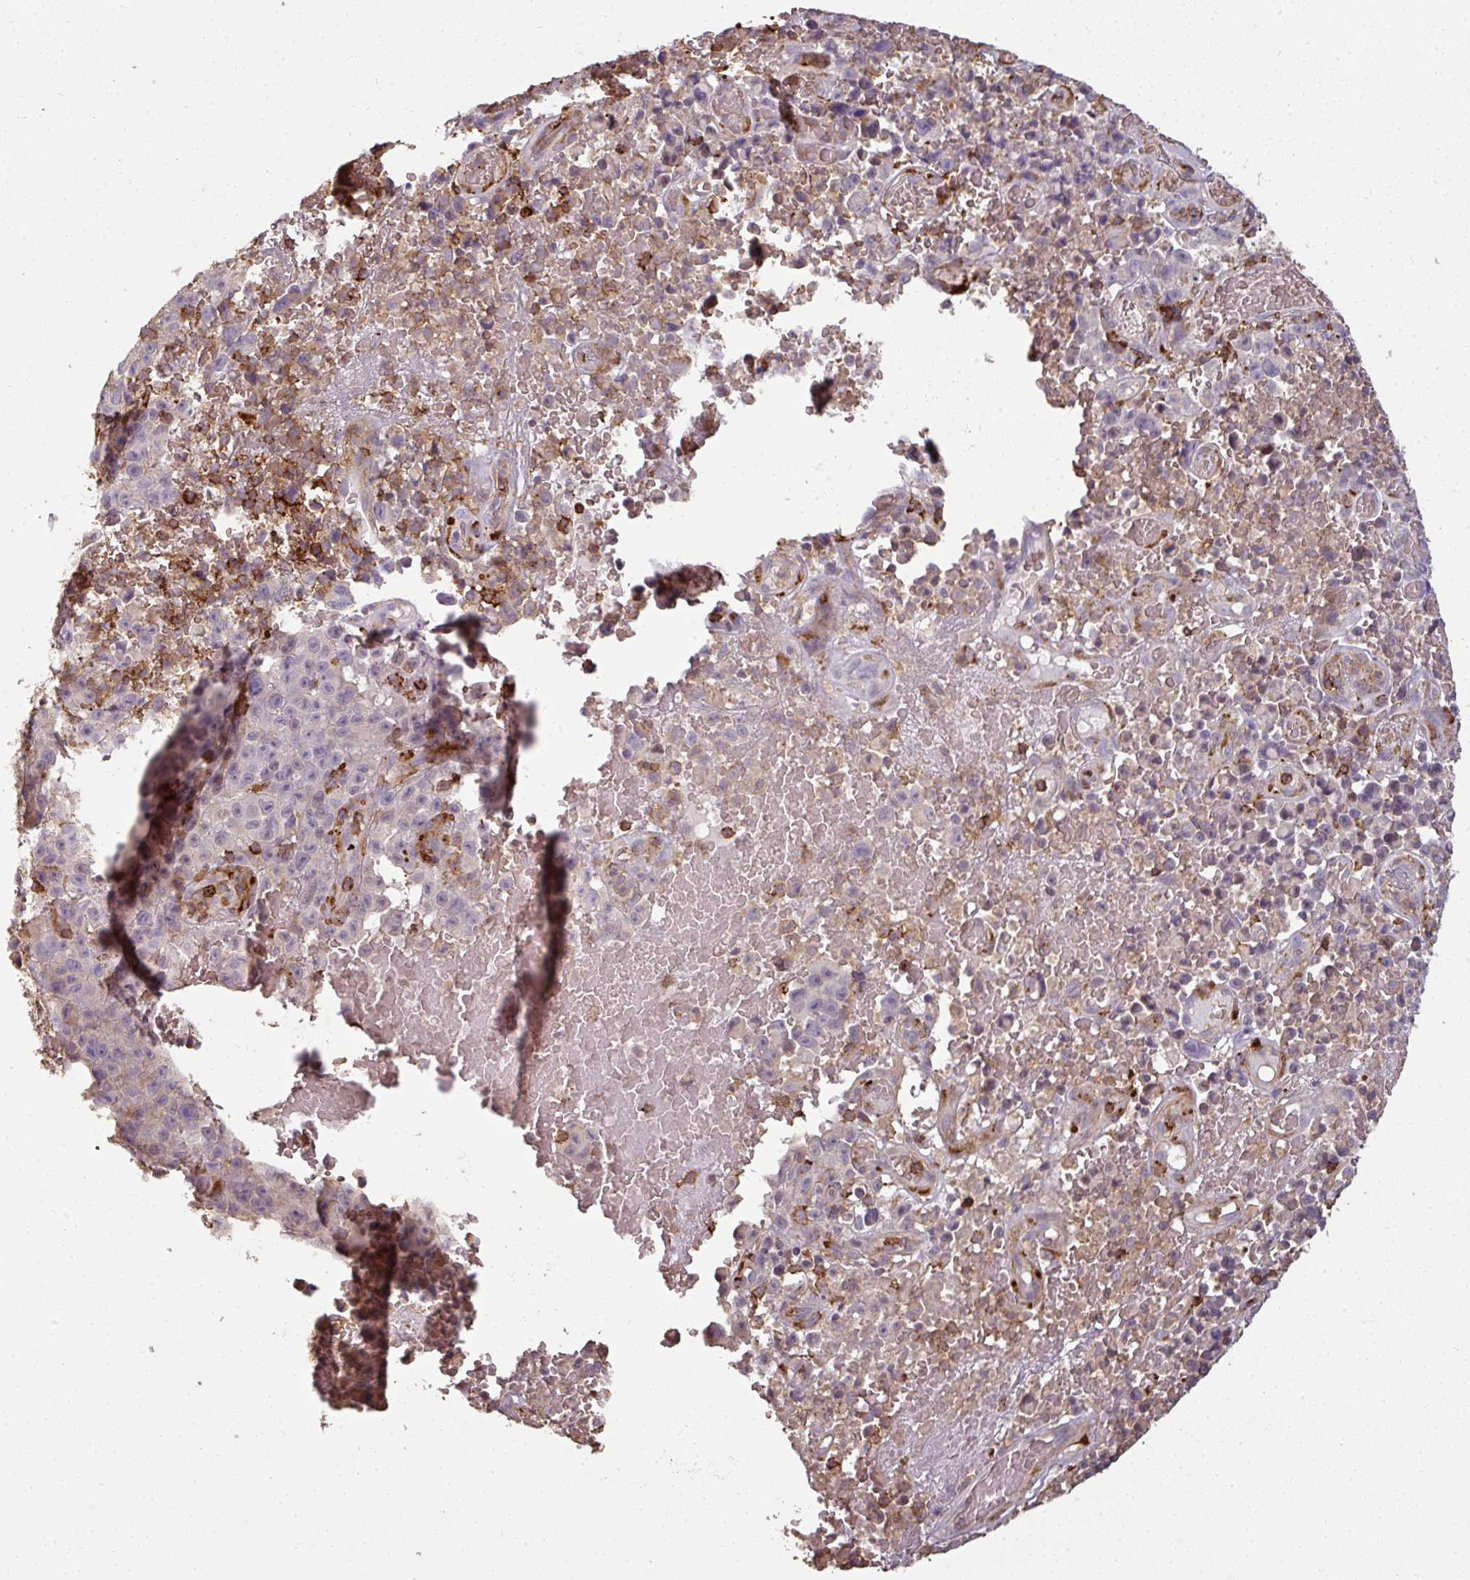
{"staining": {"intensity": "negative", "quantity": "none", "location": "none"}, "tissue": "melanoma", "cell_type": "Tumor cells", "image_type": "cancer", "snomed": [{"axis": "morphology", "description": "Malignant melanoma, NOS"}, {"axis": "topography", "description": "Skin"}], "caption": "This is an IHC histopathology image of human malignant melanoma. There is no staining in tumor cells.", "gene": "OLFML2B", "patient": {"sex": "female", "age": 82}}